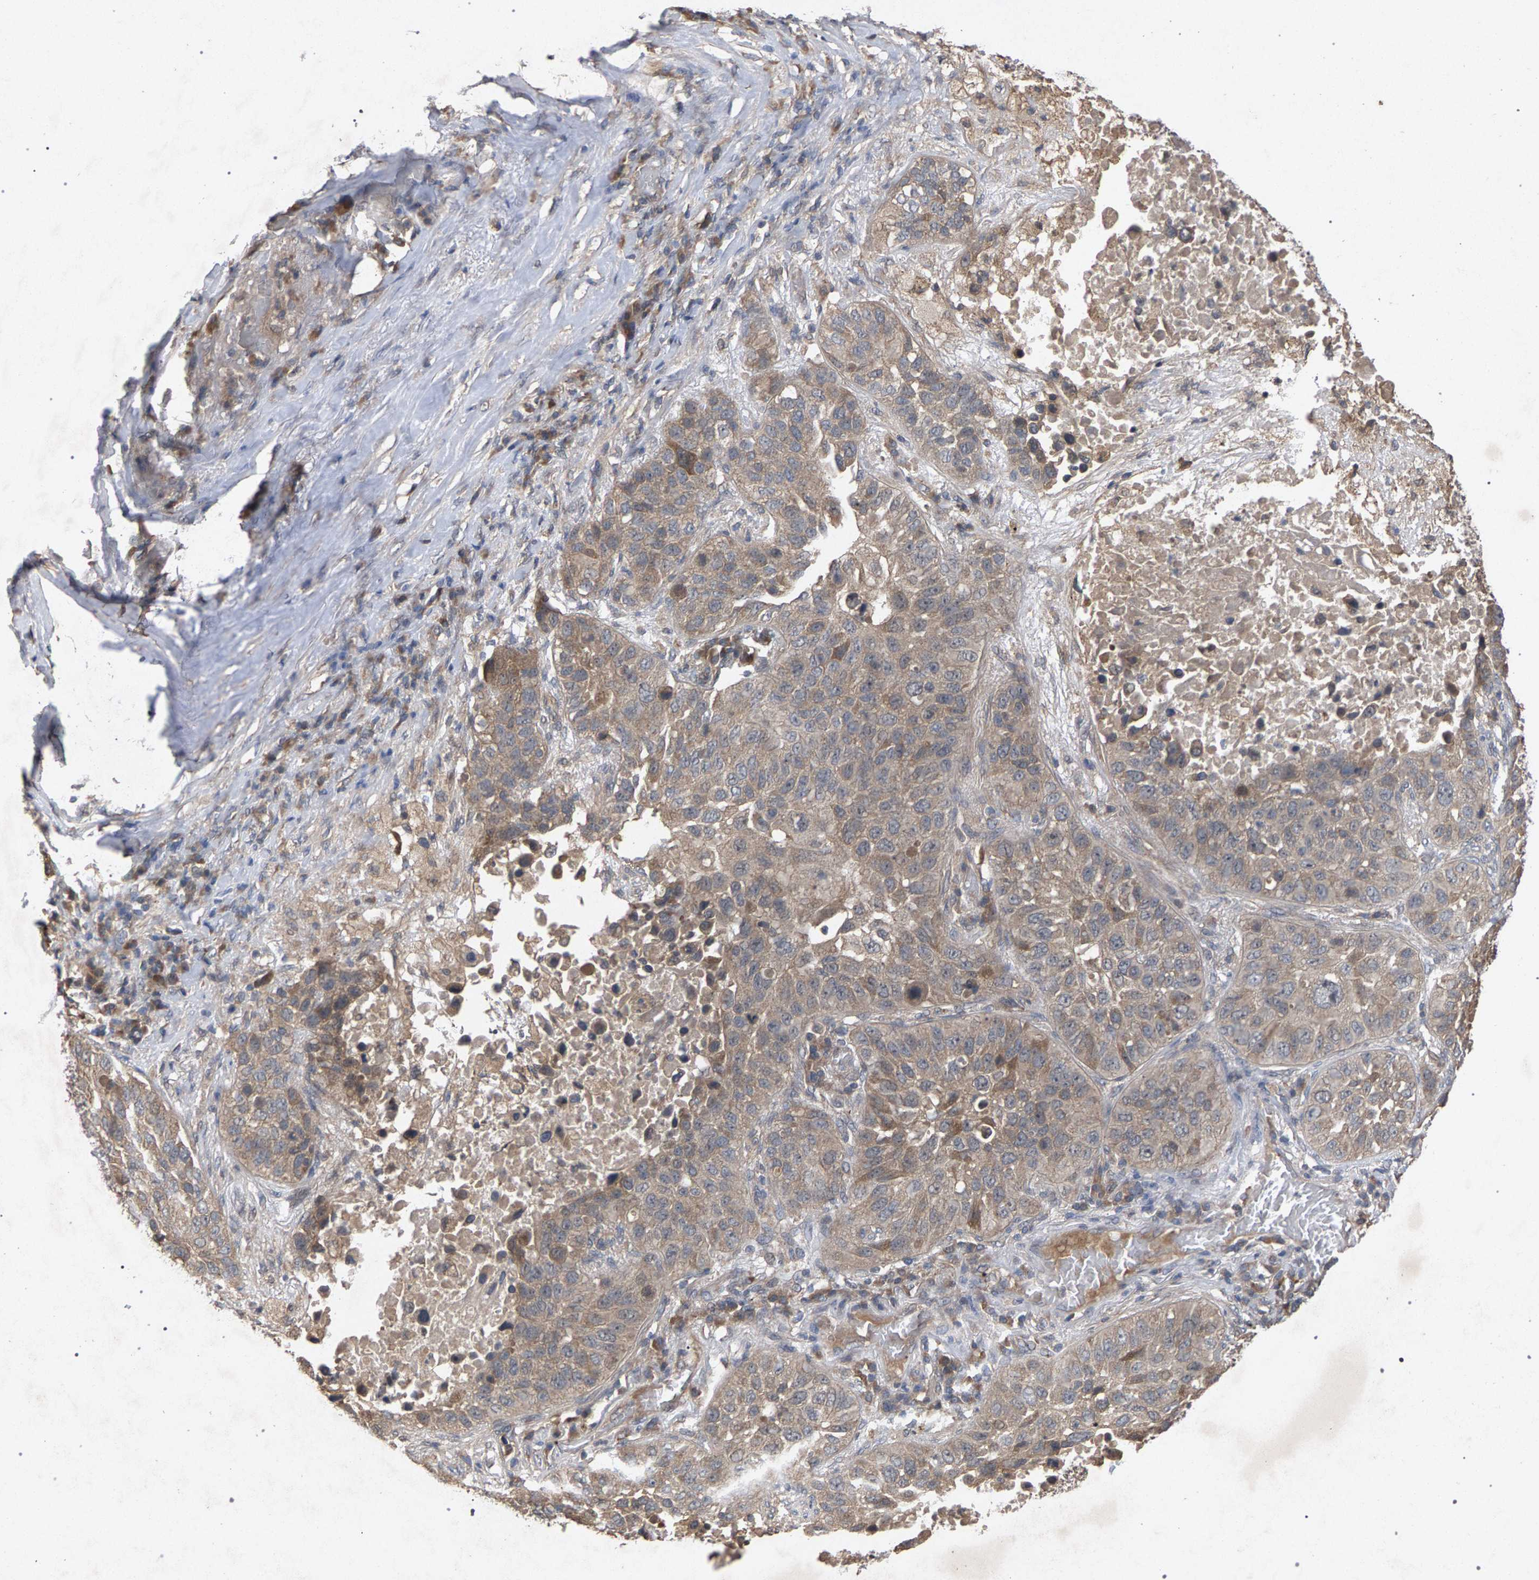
{"staining": {"intensity": "weak", "quantity": ">75%", "location": "cytoplasmic/membranous"}, "tissue": "lung cancer", "cell_type": "Tumor cells", "image_type": "cancer", "snomed": [{"axis": "morphology", "description": "Squamous cell carcinoma, NOS"}, {"axis": "topography", "description": "Lung"}], "caption": "DAB (3,3'-diaminobenzidine) immunohistochemical staining of human lung squamous cell carcinoma shows weak cytoplasmic/membranous protein staining in approximately >75% of tumor cells.", "gene": "SLC4A4", "patient": {"sex": "male", "age": 57}}